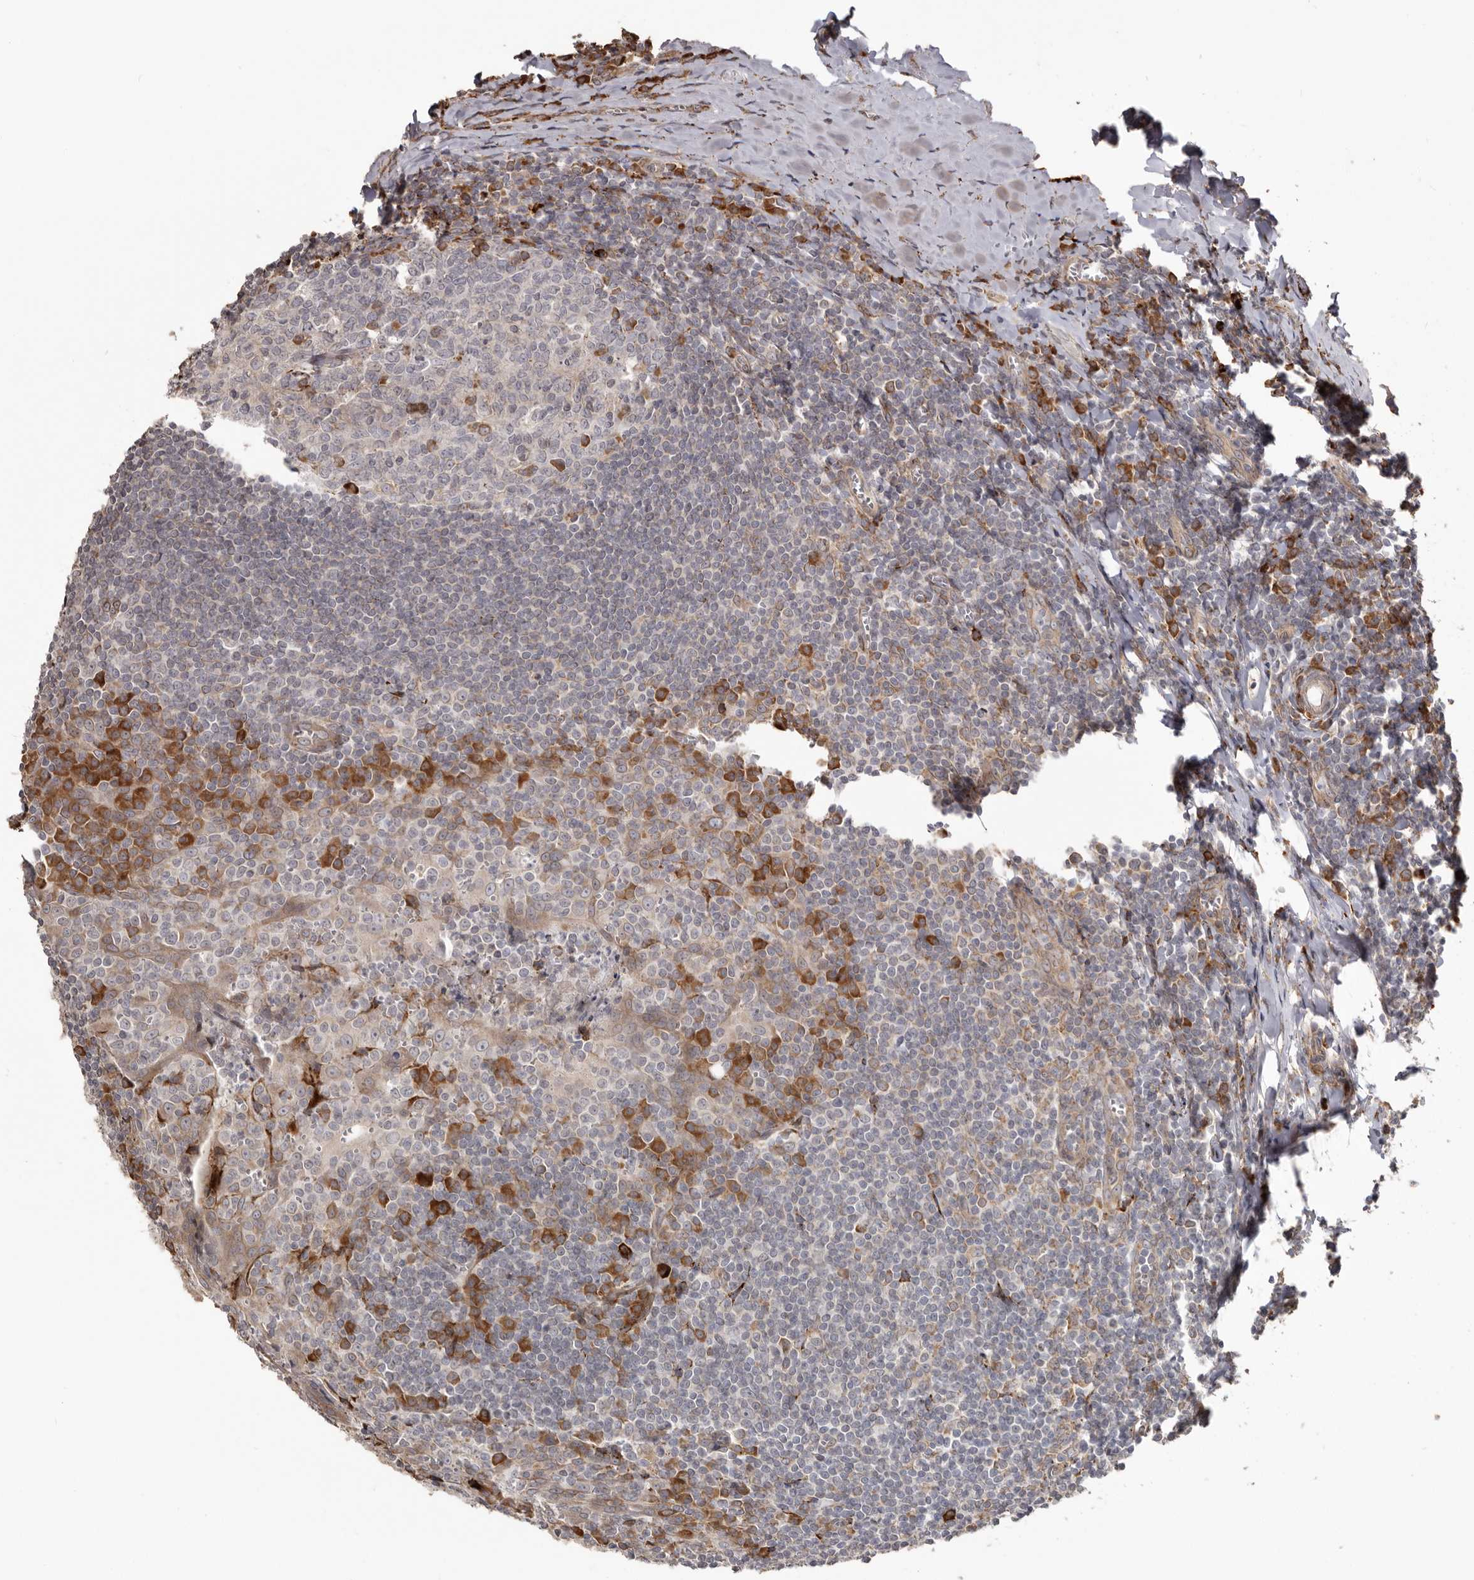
{"staining": {"intensity": "moderate", "quantity": "<25%", "location": "cytoplasmic/membranous"}, "tissue": "tonsil", "cell_type": "Germinal center cells", "image_type": "normal", "snomed": [{"axis": "morphology", "description": "Normal tissue, NOS"}, {"axis": "topography", "description": "Tonsil"}], "caption": "Protein staining of normal tonsil shows moderate cytoplasmic/membranous staining in about <25% of germinal center cells.", "gene": "NUP43", "patient": {"sex": "male", "age": 27}}